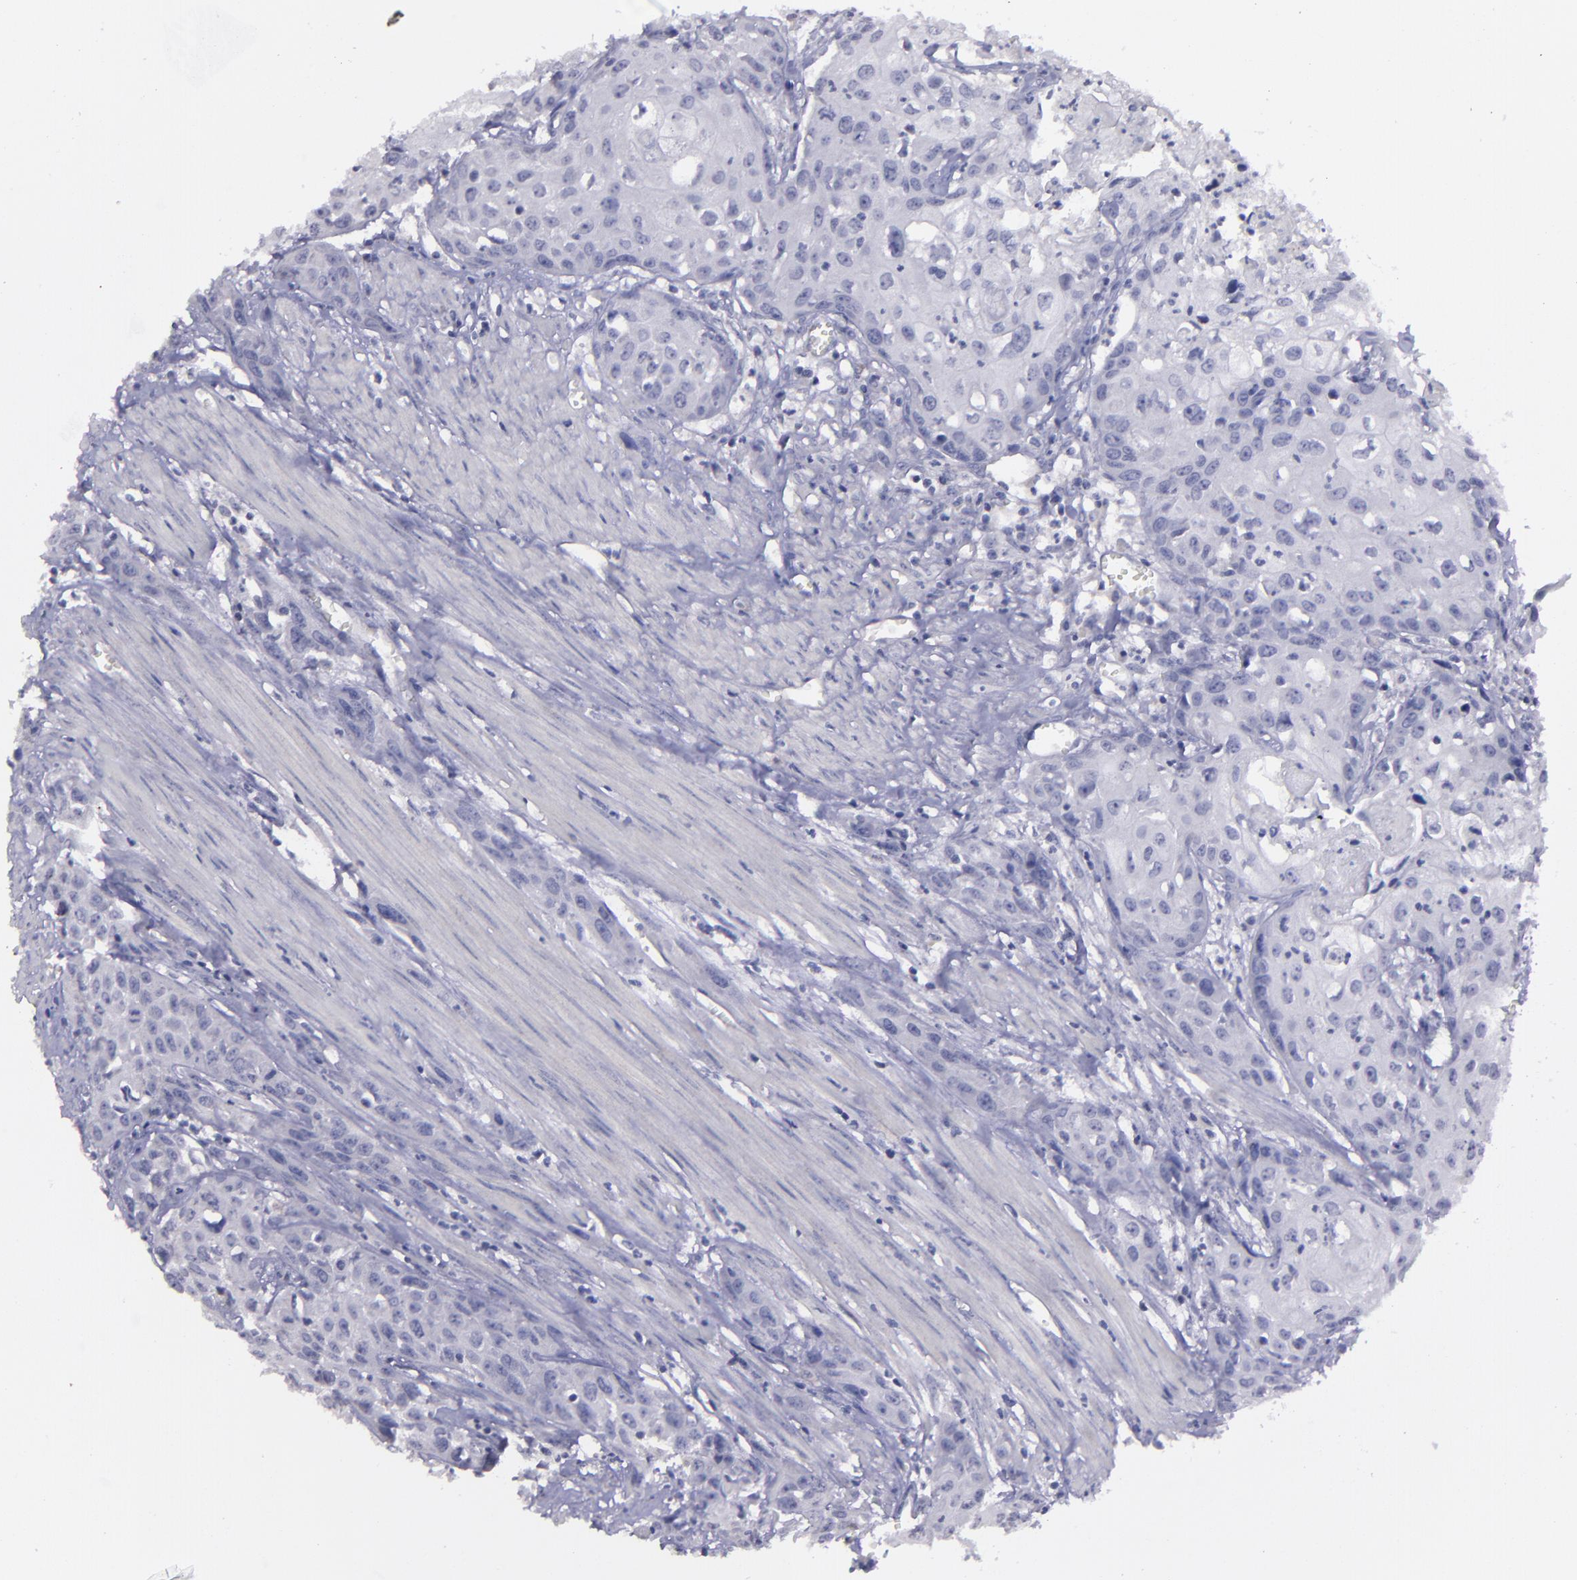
{"staining": {"intensity": "negative", "quantity": "none", "location": "none"}, "tissue": "urothelial cancer", "cell_type": "Tumor cells", "image_type": "cancer", "snomed": [{"axis": "morphology", "description": "Urothelial carcinoma, High grade"}, {"axis": "topography", "description": "Urinary bladder"}], "caption": "The micrograph exhibits no staining of tumor cells in urothelial cancer.", "gene": "MASP1", "patient": {"sex": "male", "age": 54}}